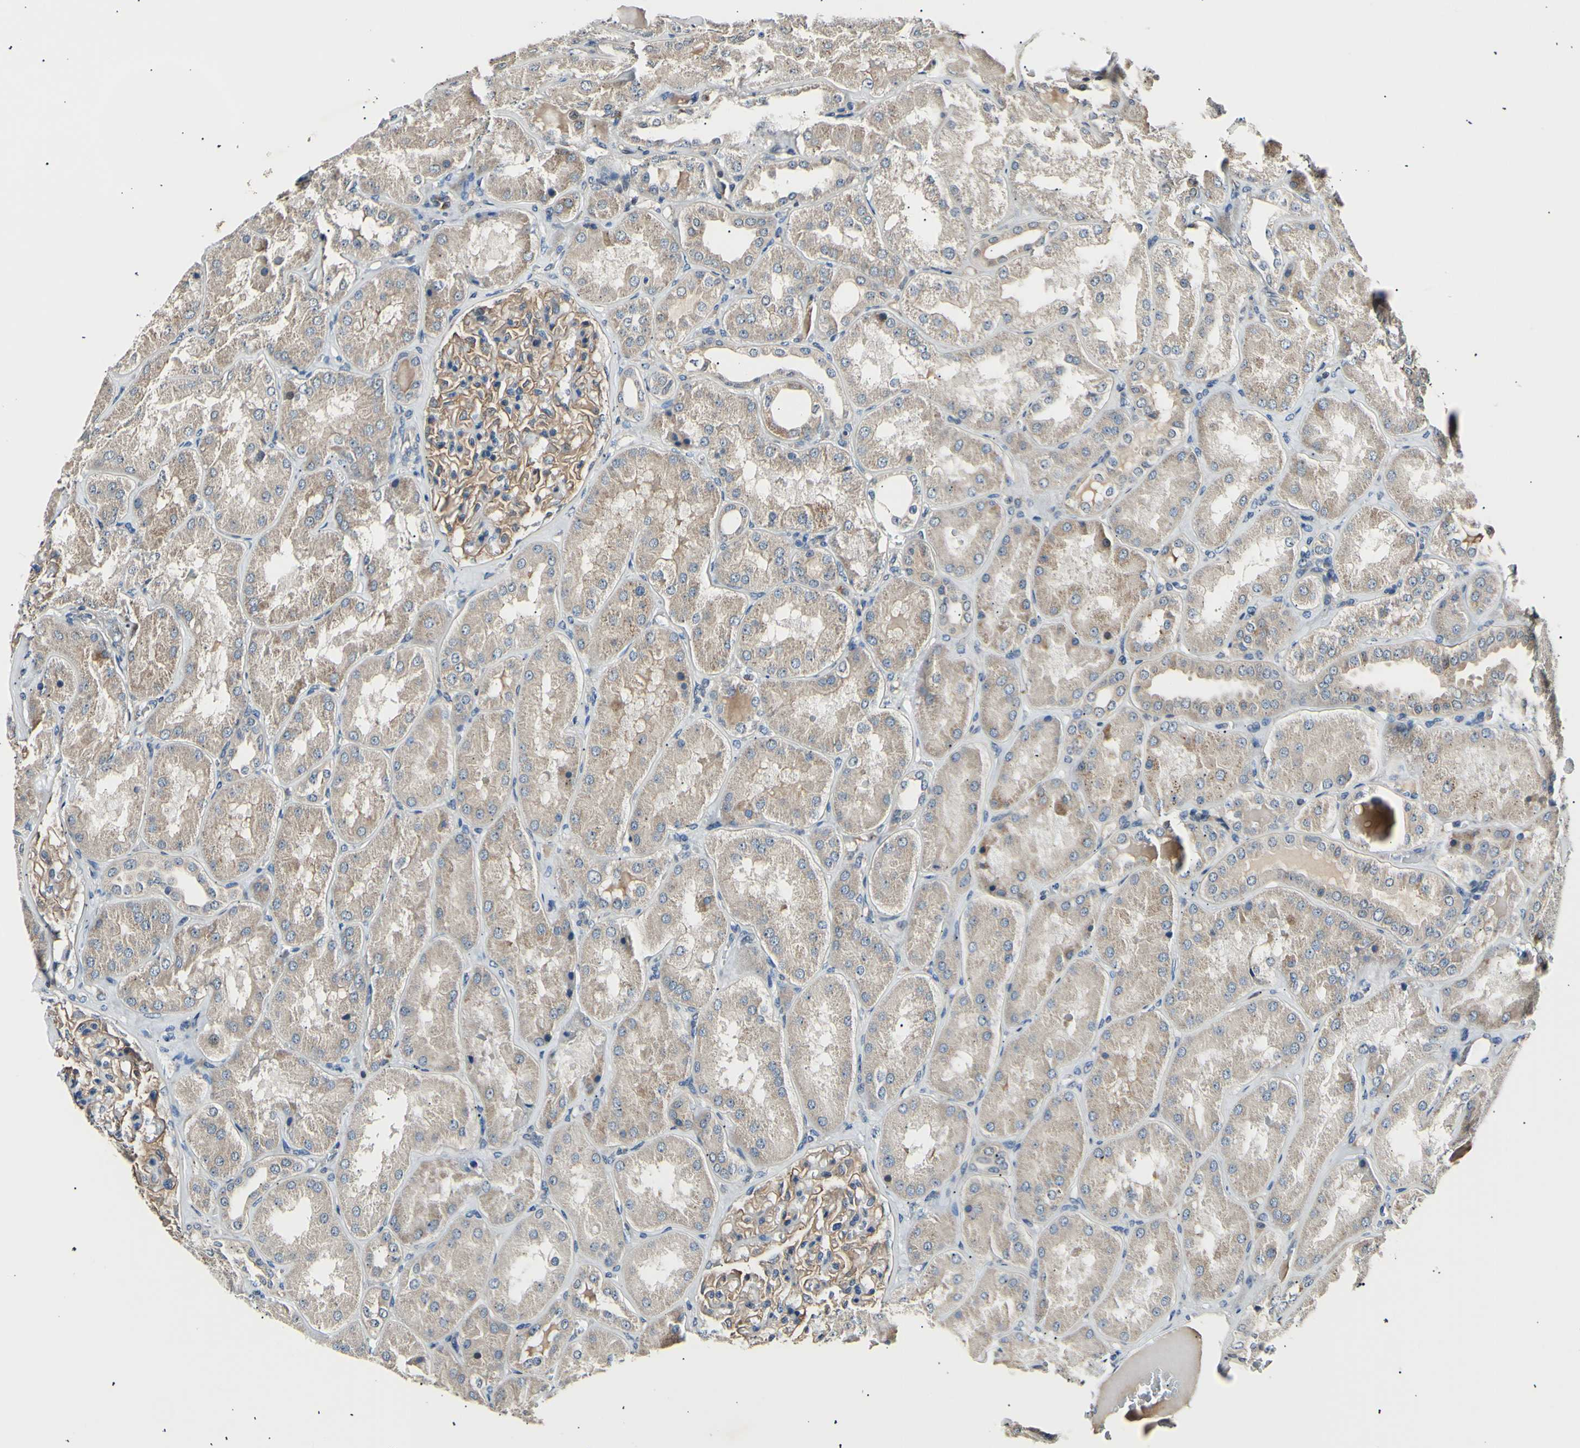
{"staining": {"intensity": "moderate", "quantity": ">75%", "location": "cytoplasmic/membranous"}, "tissue": "kidney", "cell_type": "Cells in glomeruli", "image_type": "normal", "snomed": [{"axis": "morphology", "description": "Normal tissue, NOS"}, {"axis": "topography", "description": "Kidney"}], "caption": "The micrograph reveals immunohistochemical staining of normal kidney. There is moderate cytoplasmic/membranous expression is identified in approximately >75% of cells in glomeruli.", "gene": "ITGA6", "patient": {"sex": "female", "age": 56}}